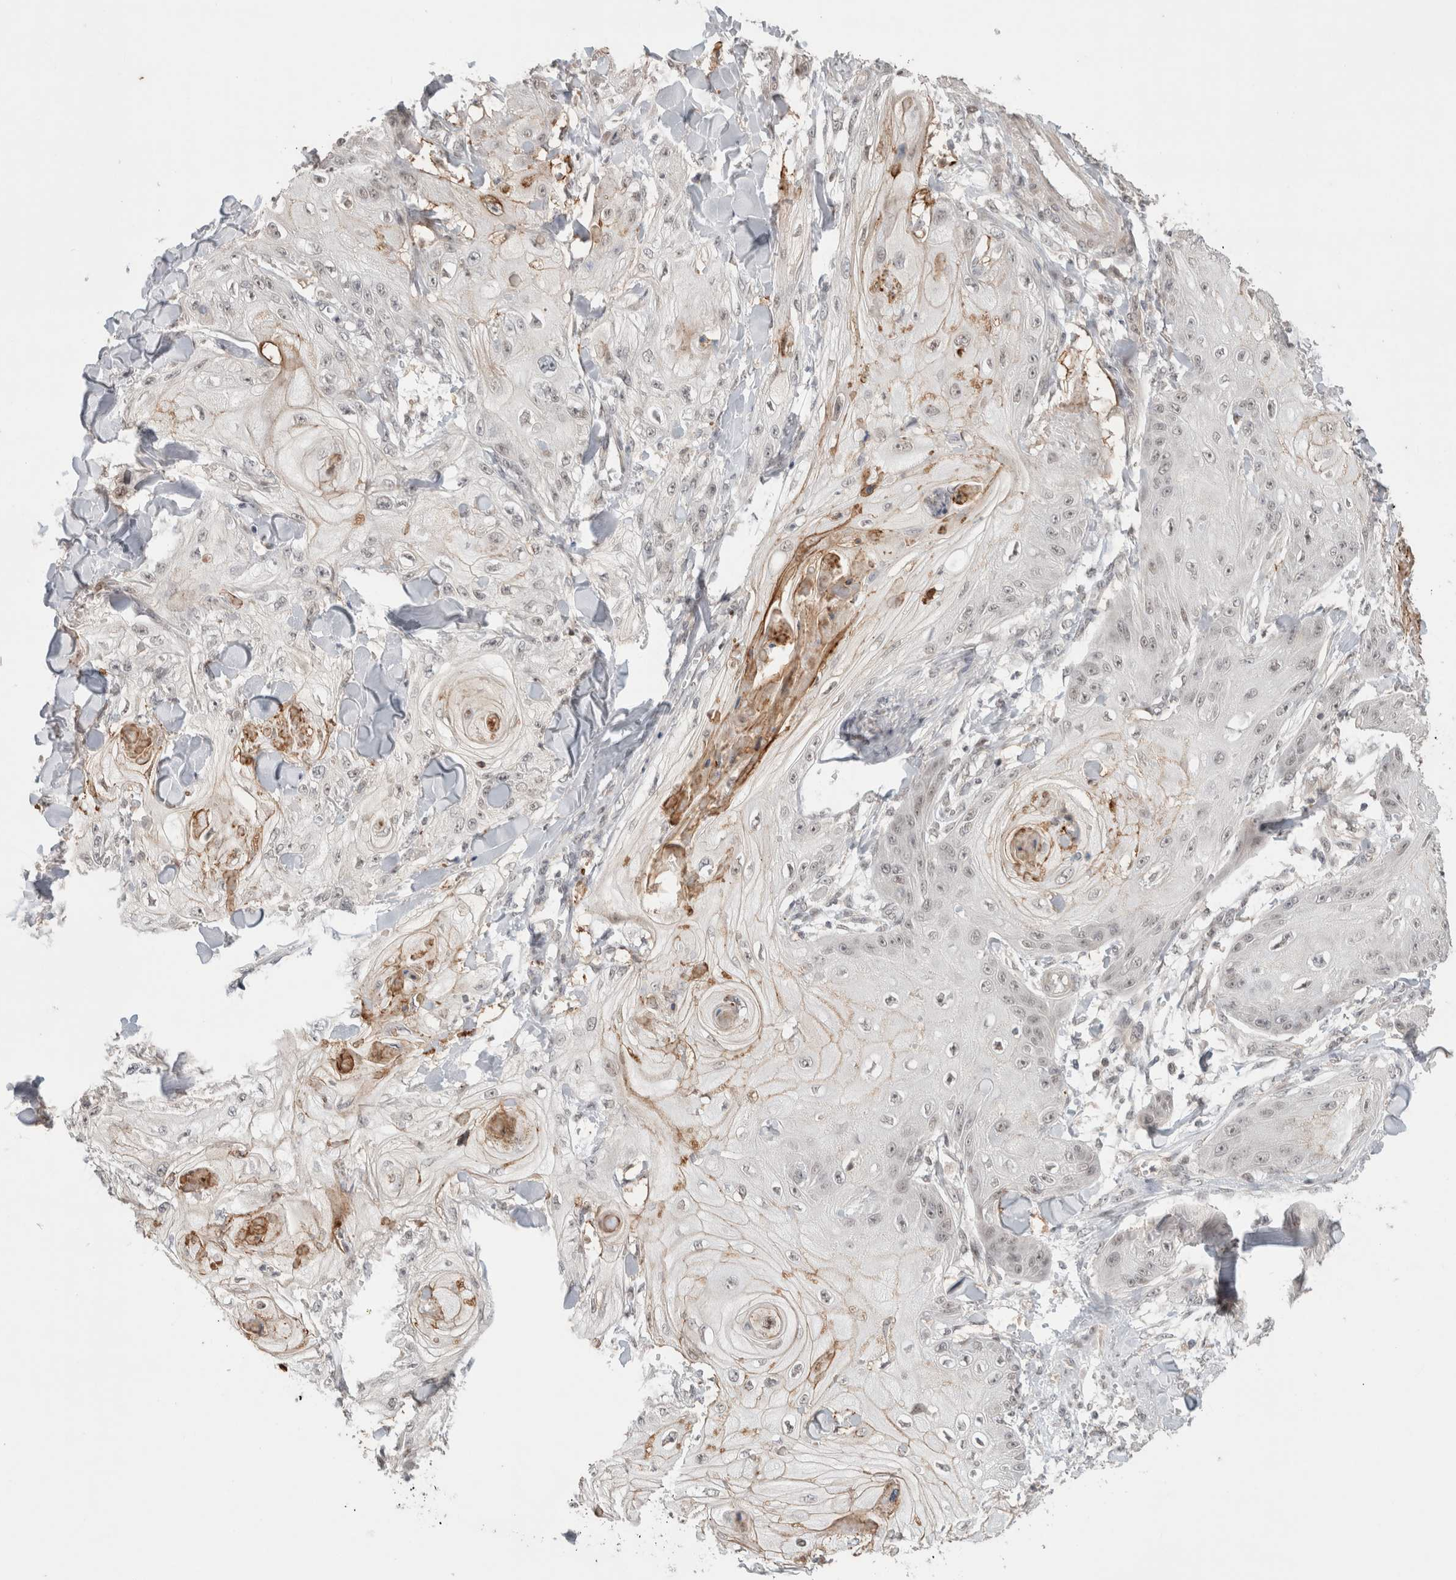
{"staining": {"intensity": "weak", "quantity": "25%-75%", "location": "cytoplasmic/membranous,nuclear"}, "tissue": "skin cancer", "cell_type": "Tumor cells", "image_type": "cancer", "snomed": [{"axis": "morphology", "description": "Squamous cell carcinoma, NOS"}, {"axis": "topography", "description": "Skin"}], "caption": "Protein expression by immunohistochemistry (IHC) displays weak cytoplasmic/membranous and nuclear staining in approximately 25%-75% of tumor cells in skin squamous cell carcinoma.", "gene": "SYDE2", "patient": {"sex": "male", "age": 74}}